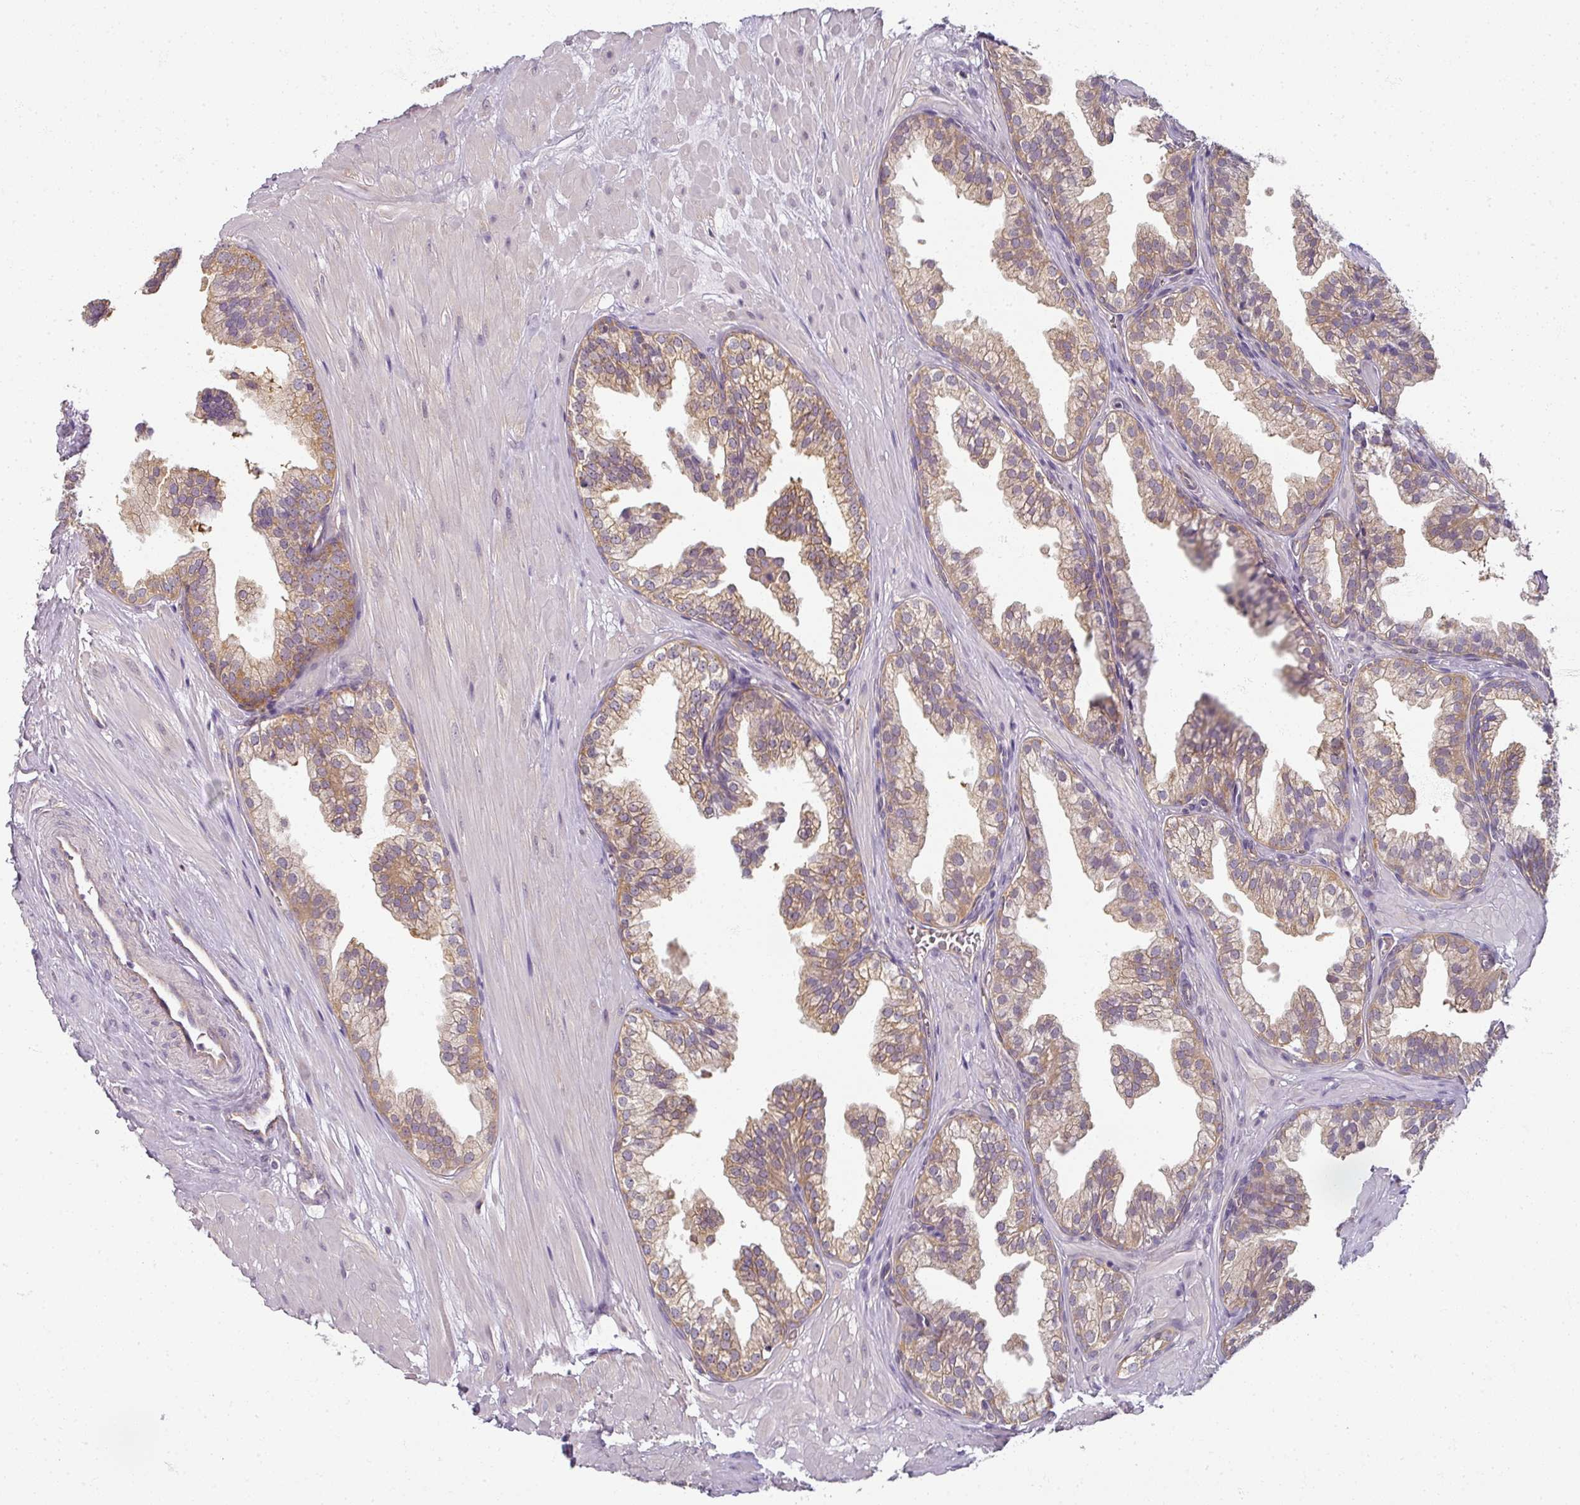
{"staining": {"intensity": "moderate", "quantity": "25%-75%", "location": "cytoplasmic/membranous"}, "tissue": "prostate", "cell_type": "Glandular cells", "image_type": "normal", "snomed": [{"axis": "morphology", "description": "Normal tissue, NOS"}, {"axis": "topography", "description": "Prostate"}, {"axis": "topography", "description": "Peripheral nerve tissue"}], "caption": "A brown stain labels moderate cytoplasmic/membranous staining of a protein in glandular cells of normal human prostate. The protein of interest is shown in brown color, while the nuclei are stained blue.", "gene": "AGPAT4", "patient": {"sex": "male", "age": 55}}